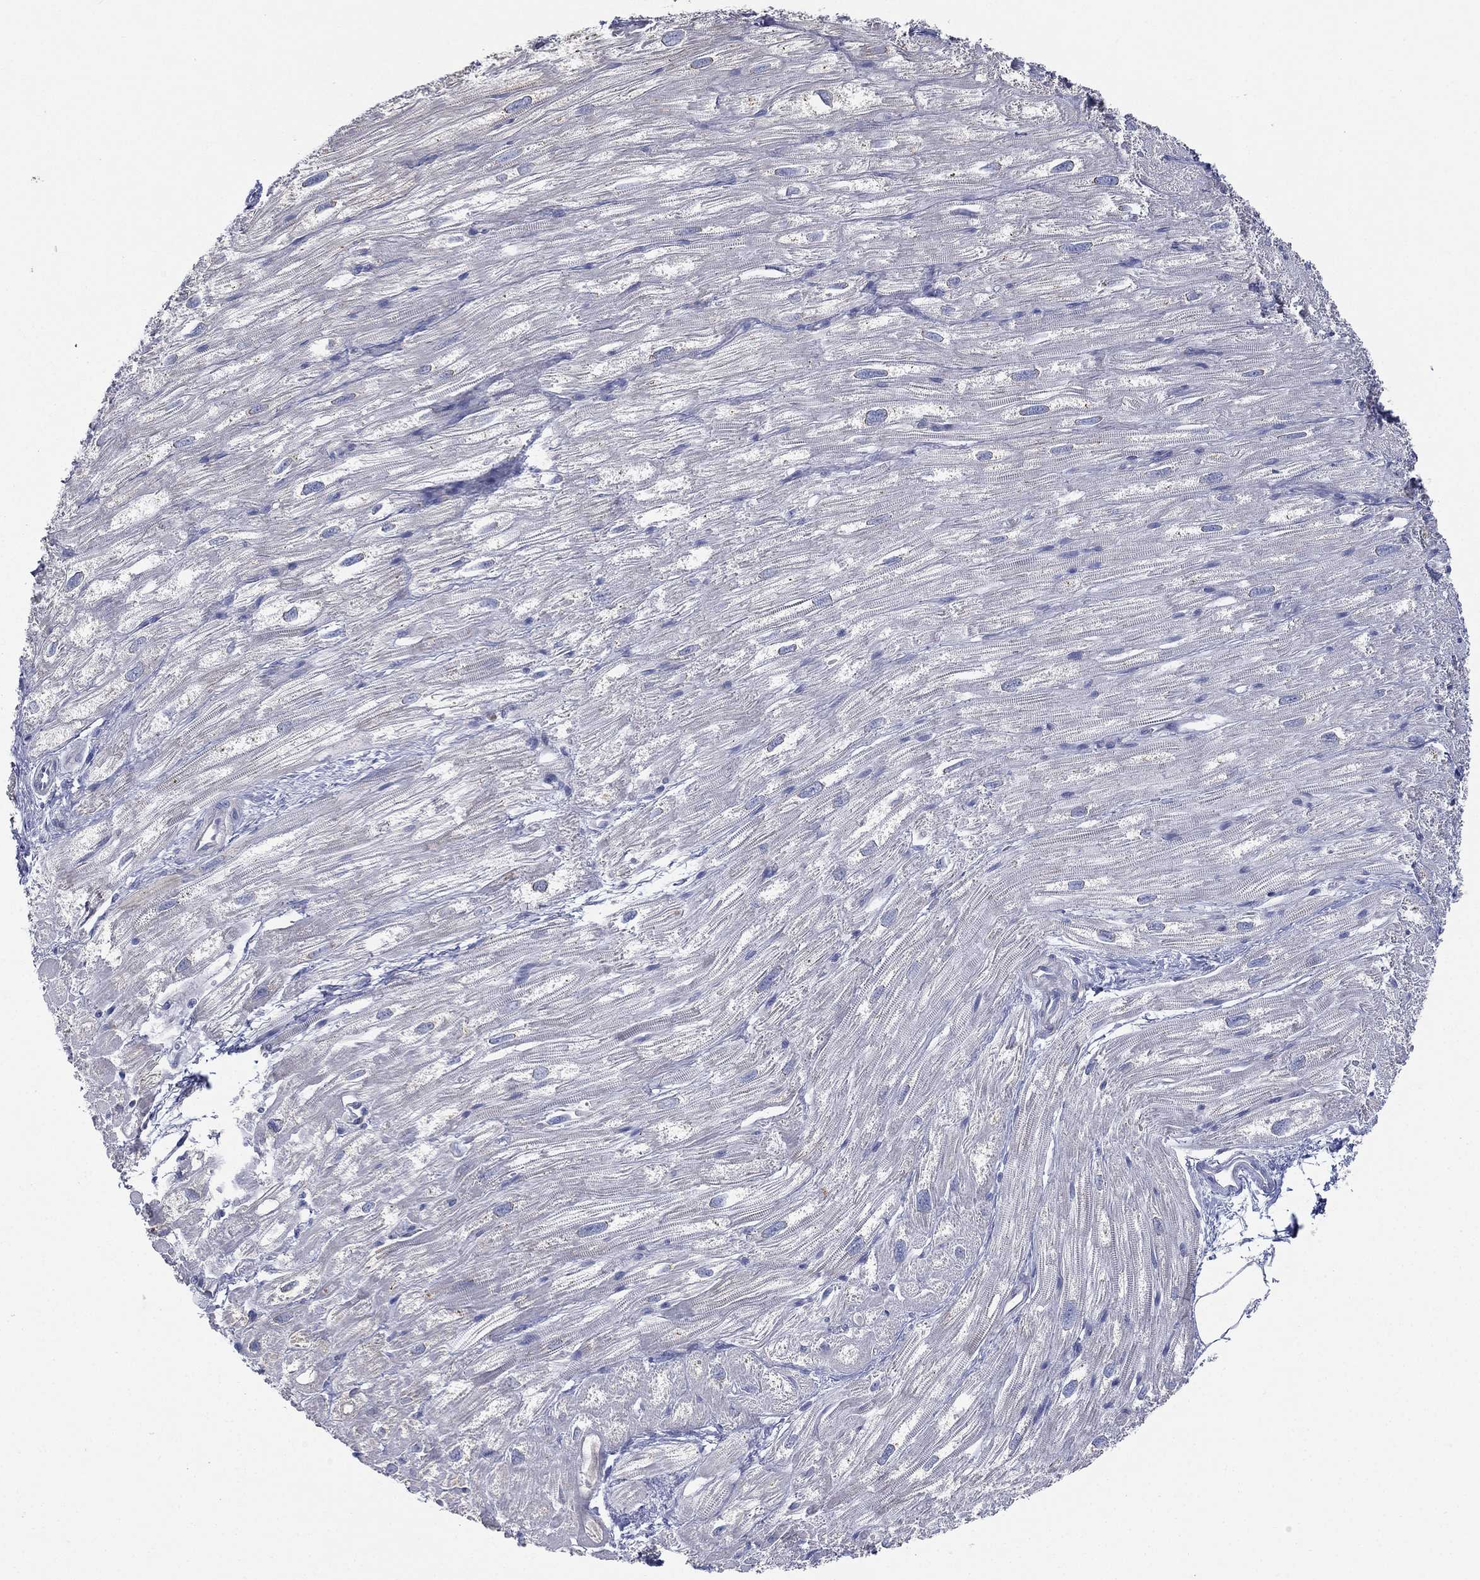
{"staining": {"intensity": "negative", "quantity": "none", "location": "none"}, "tissue": "heart muscle", "cell_type": "Cardiomyocytes", "image_type": "normal", "snomed": [{"axis": "morphology", "description": "Normal tissue, NOS"}, {"axis": "topography", "description": "Heart"}], "caption": "High magnification brightfield microscopy of benign heart muscle stained with DAB (brown) and counterstained with hematoxylin (blue): cardiomyocytes show no significant positivity.", "gene": "ATP8A2", "patient": {"sex": "male", "age": 62}}